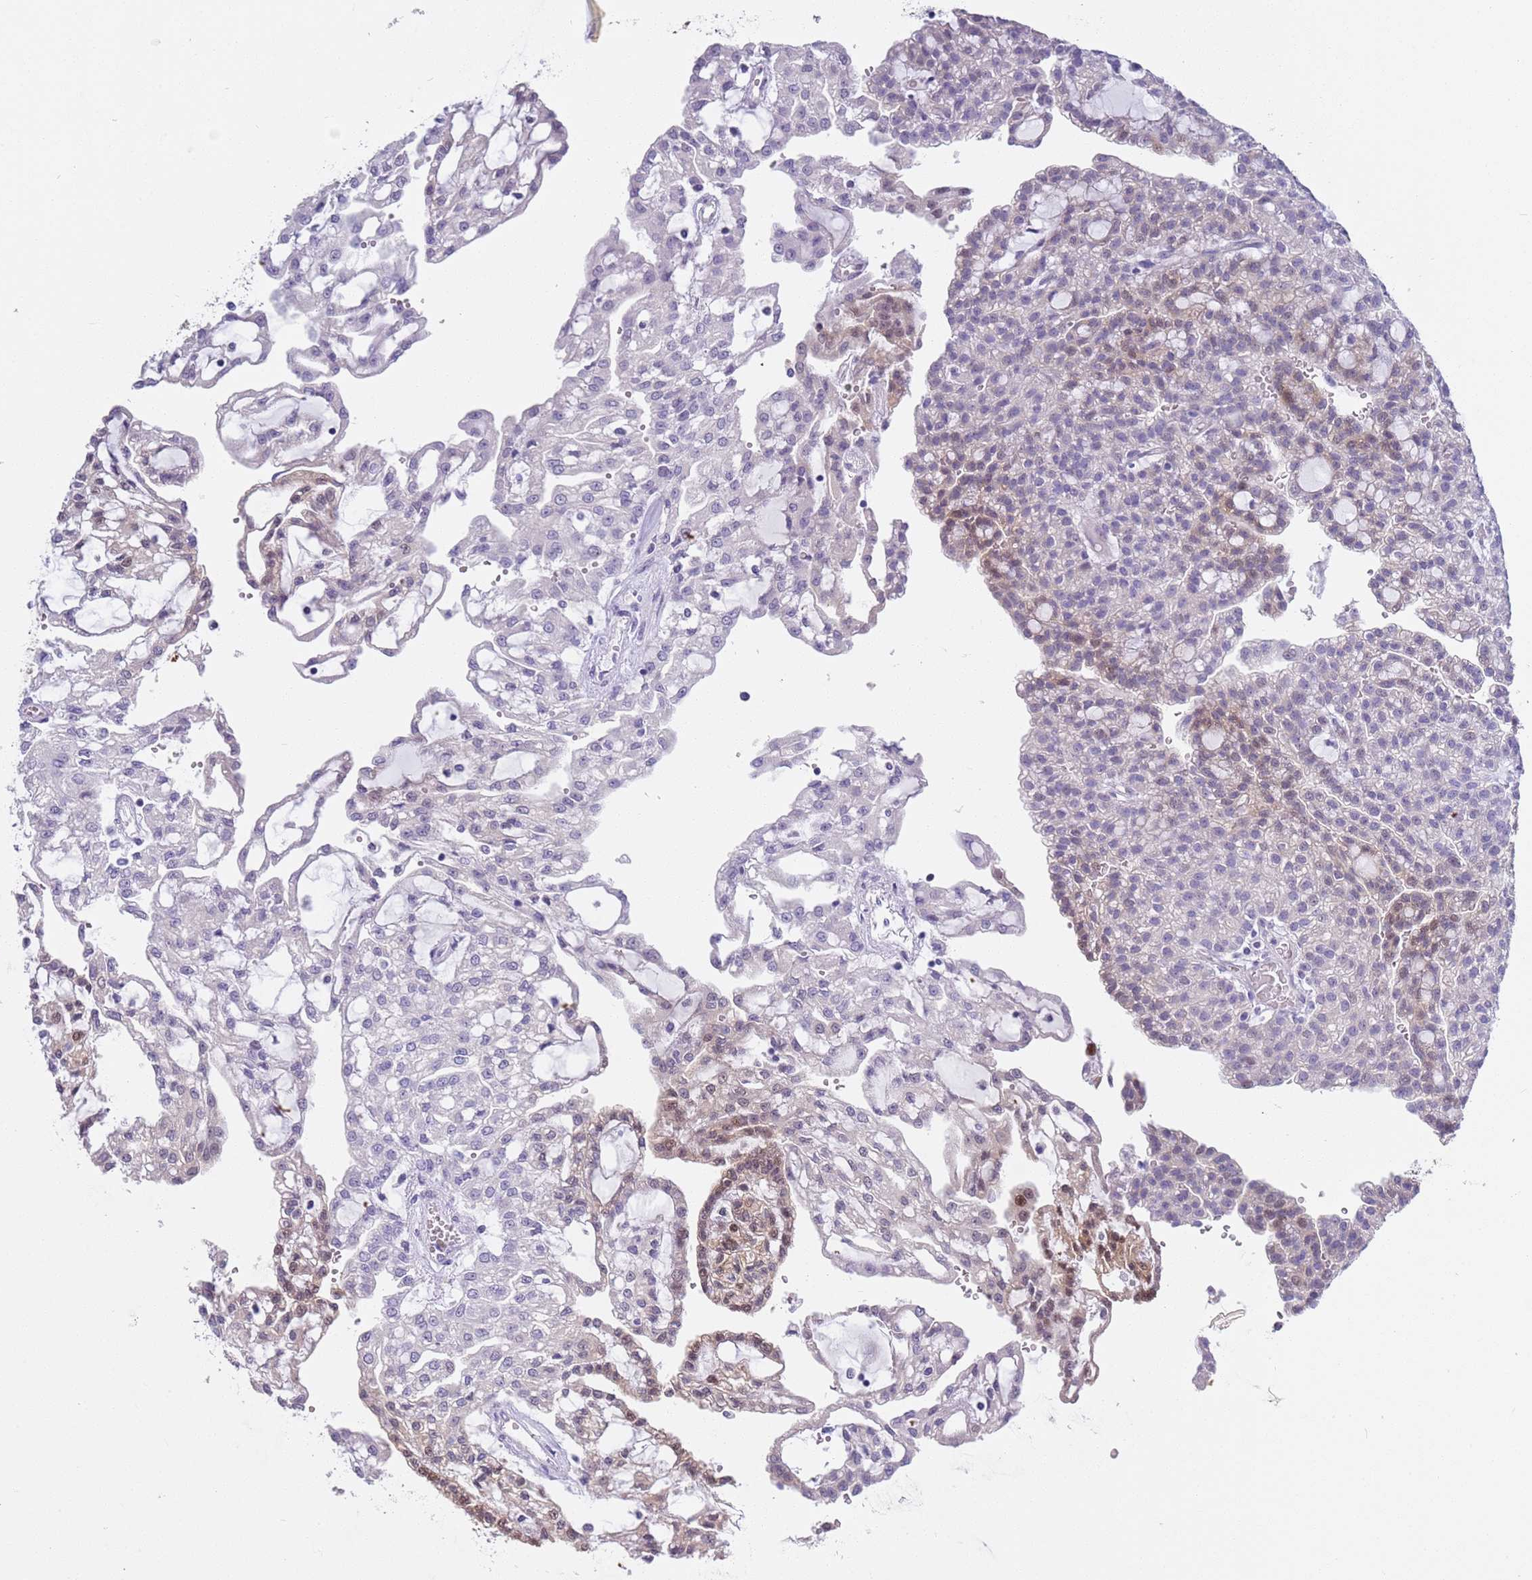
{"staining": {"intensity": "weak", "quantity": "<25%", "location": "nuclear"}, "tissue": "renal cancer", "cell_type": "Tumor cells", "image_type": "cancer", "snomed": [{"axis": "morphology", "description": "Adenocarcinoma, NOS"}, {"axis": "topography", "description": "Kidney"}], "caption": "A photomicrograph of renal cancer (adenocarcinoma) stained for a protein demonstrates no brown staining in tumor cells.", "gene": "BRMS1L", "patient": {"sex": "male", "age": 63}}